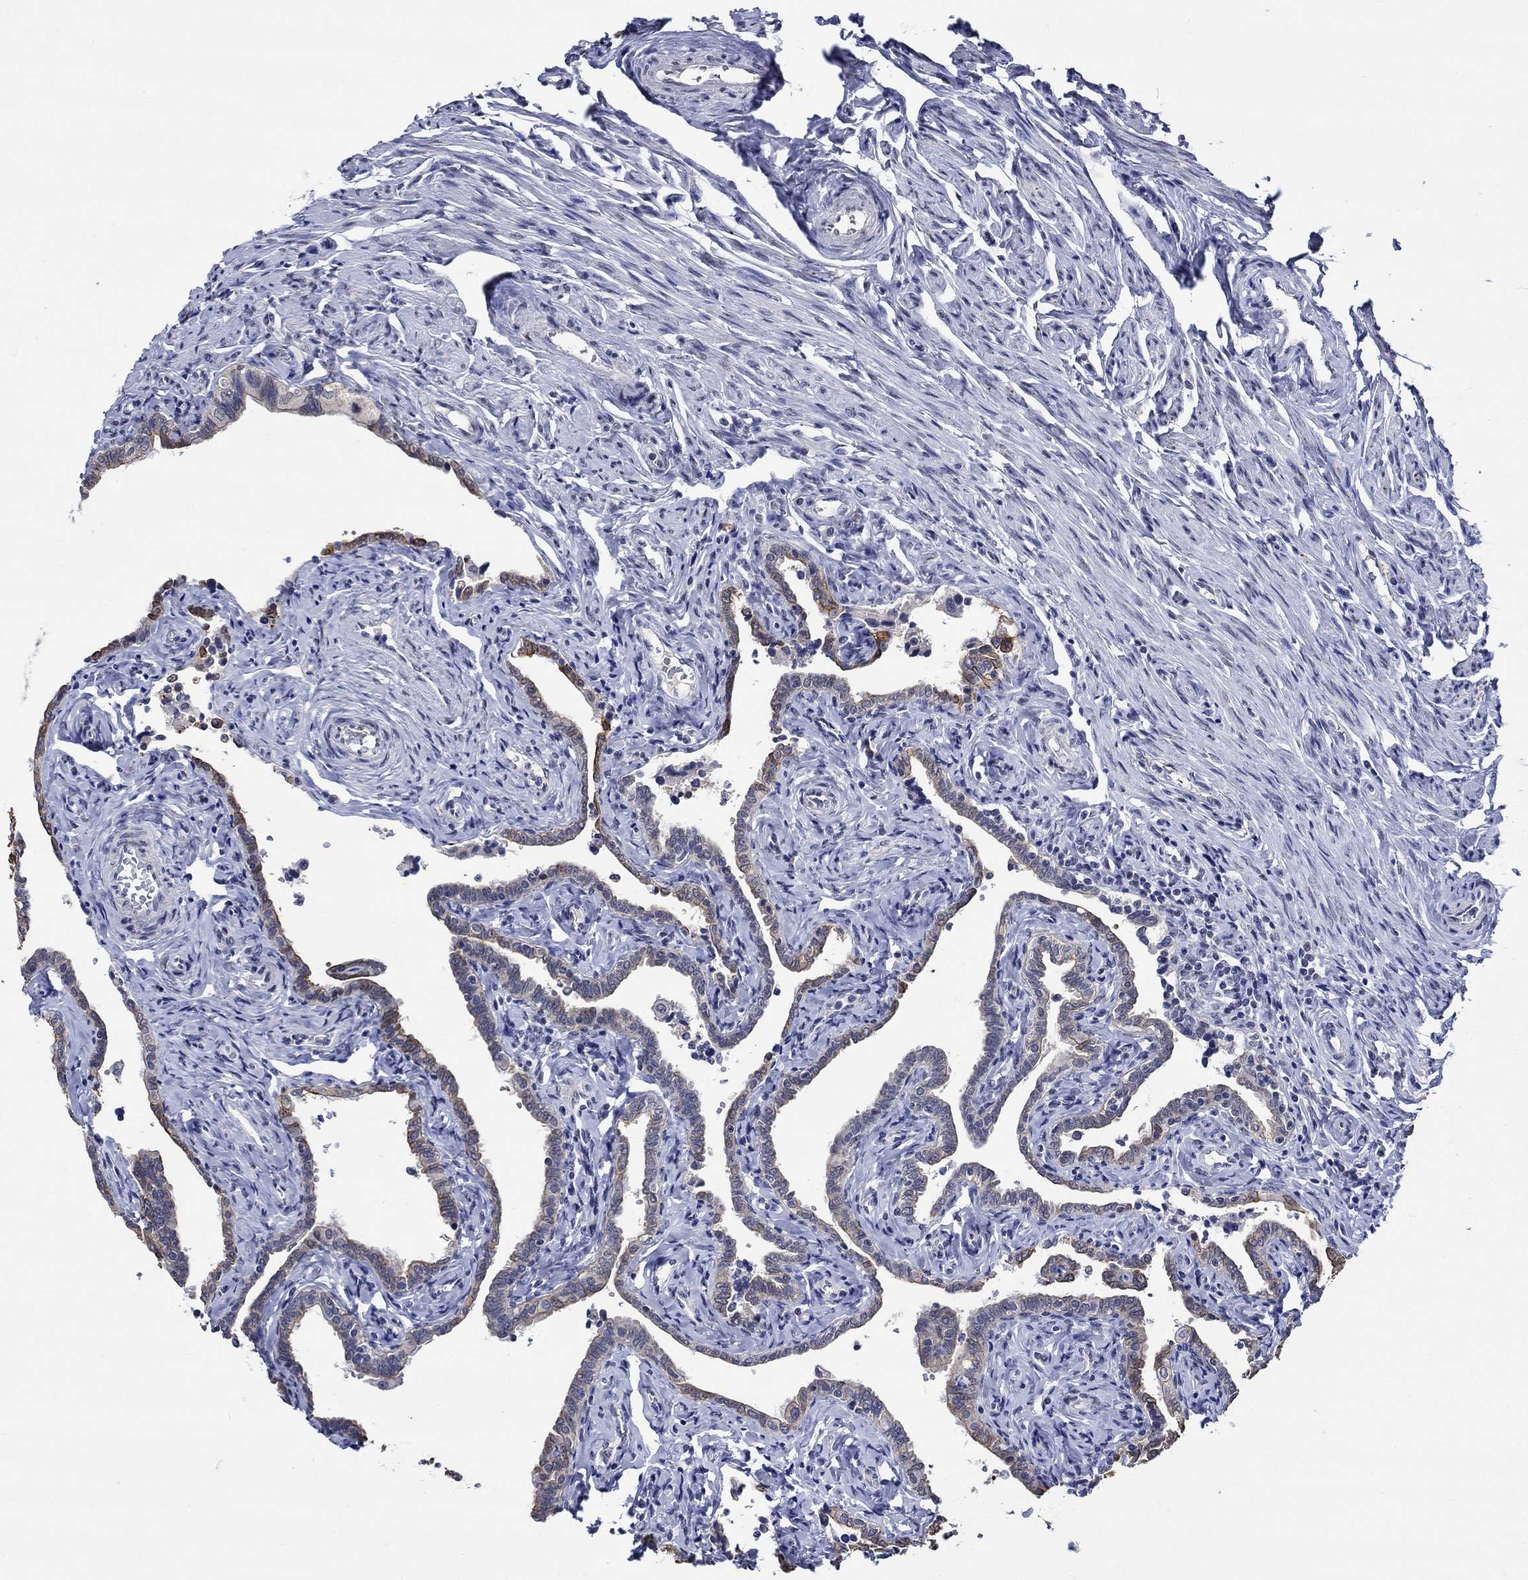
{"staining": {"intensity": "moderate", "quantity": "<25%", "location": "cytoplasmic/membranous"}, "tissue": "fallopian tube", "cell_type": "Glandular cells", "image_type": "normal", "snomed": [{"axis": "morphology", "description": "Normal tissue, NOS"}, {"axis": "topography", "description": "Fallopian tube"}, {"axis": "topography", "description": "Ovary"}], "caption": "Brown immunohistochemical staining in normal fallopian tube demonstrates moderate cytoplasmic/membranous expression in approximately <25% of glandular cells. Using DAB (brown) and hematoxylin (blue) stains, captured at high magnification using brightfield microscopy.", "gene": "DDX3Y", "patient": {"sex": "female", "age": 54}}